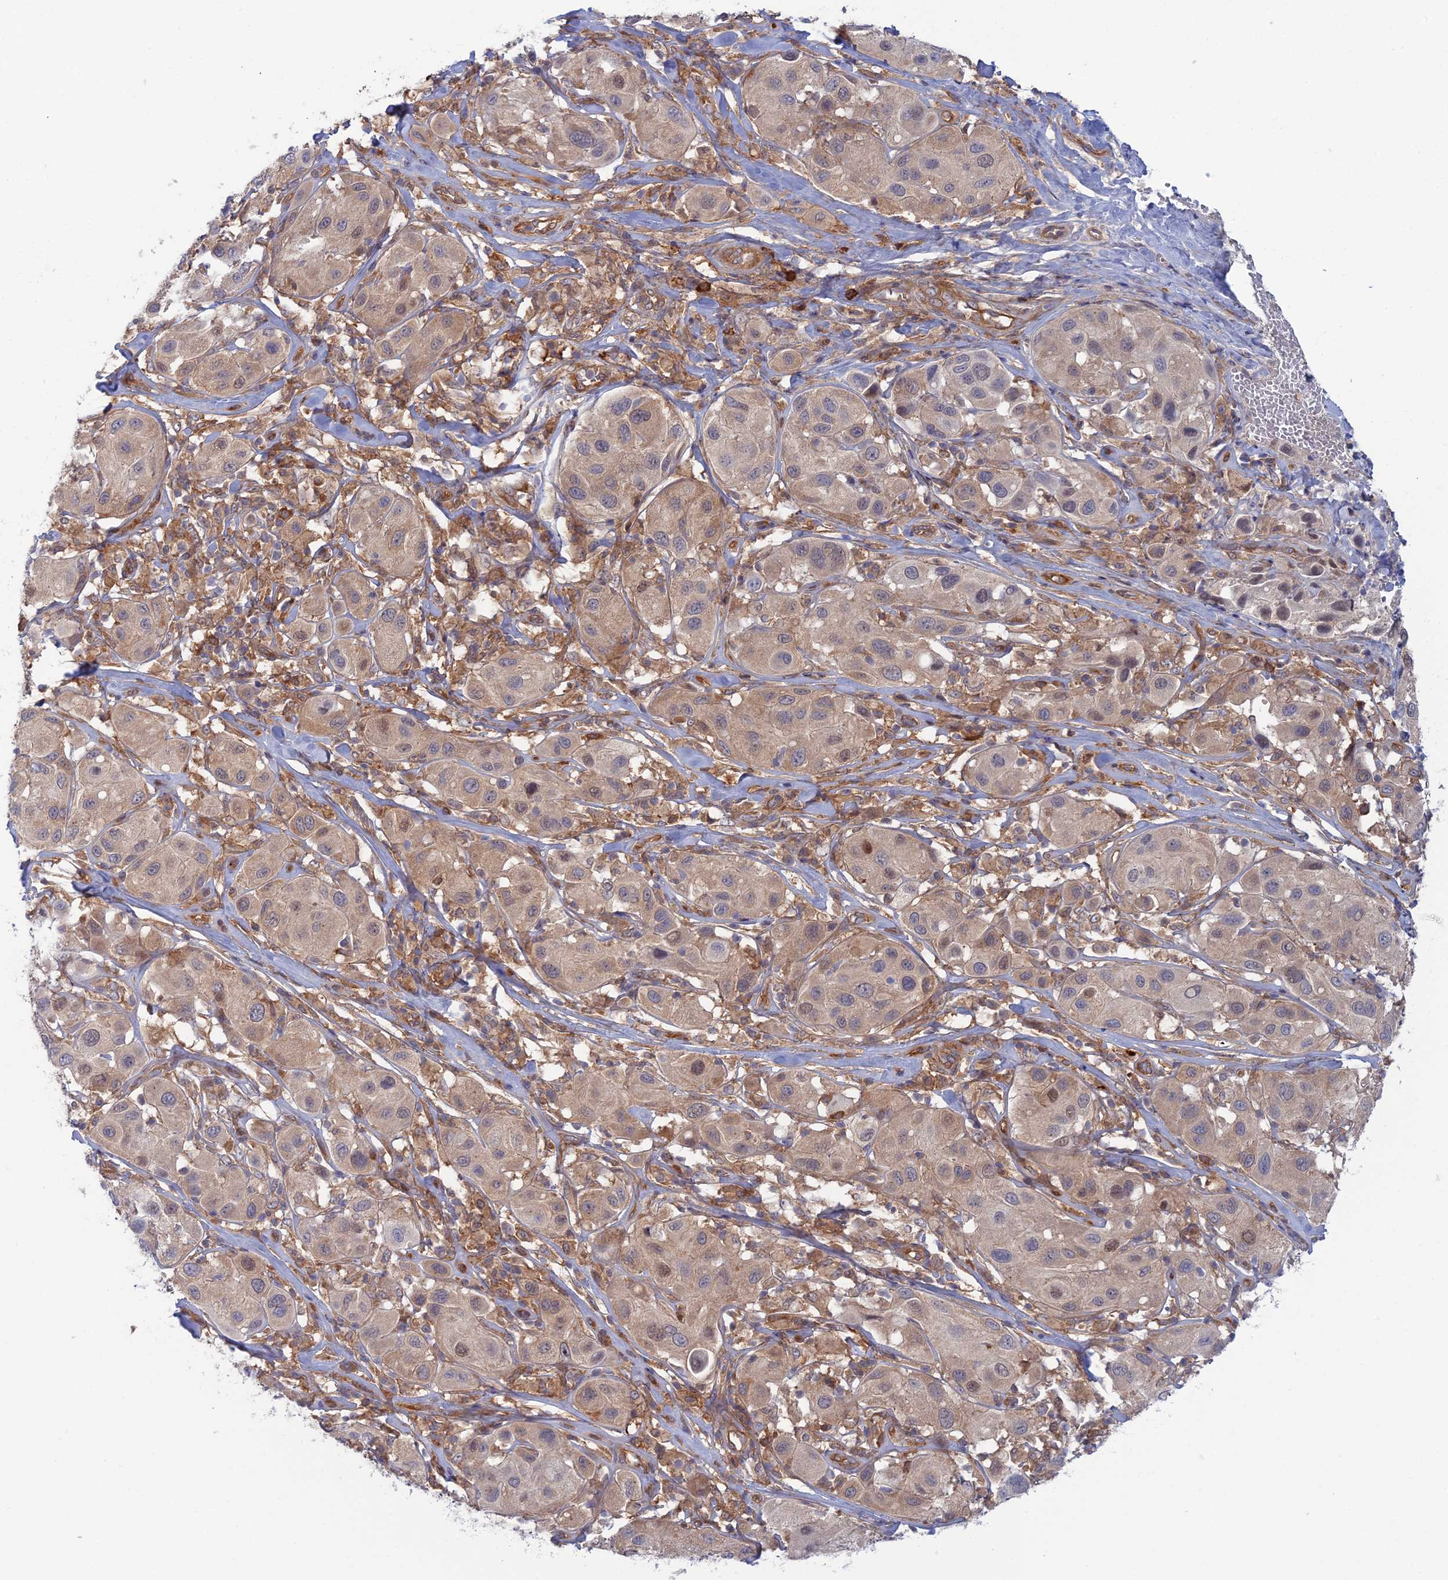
{"staining": {"intensity": "weak", "quantity": "25%-75%", "location": "cytoplasmic/membranous,nuclear"}, "tissue": "melanoma", "cell_type": "Tumor cells", "image_type": "cancer", "snomed": [{"axis": "morphology", "description": "Malignant melanoma, Metastatic site"}, {"axis": "topography", "description": "Skin"}], "caption": "A high-resolution micrograph shows immunohistochemistry staining of melanoma, which demonstrates weak cytoplasmic/membranous and nuclear positivity in approximately 25%-75% of tumor cells.", "gene": "ABHD1", "patient": {"sex": "male", "age": 41}}